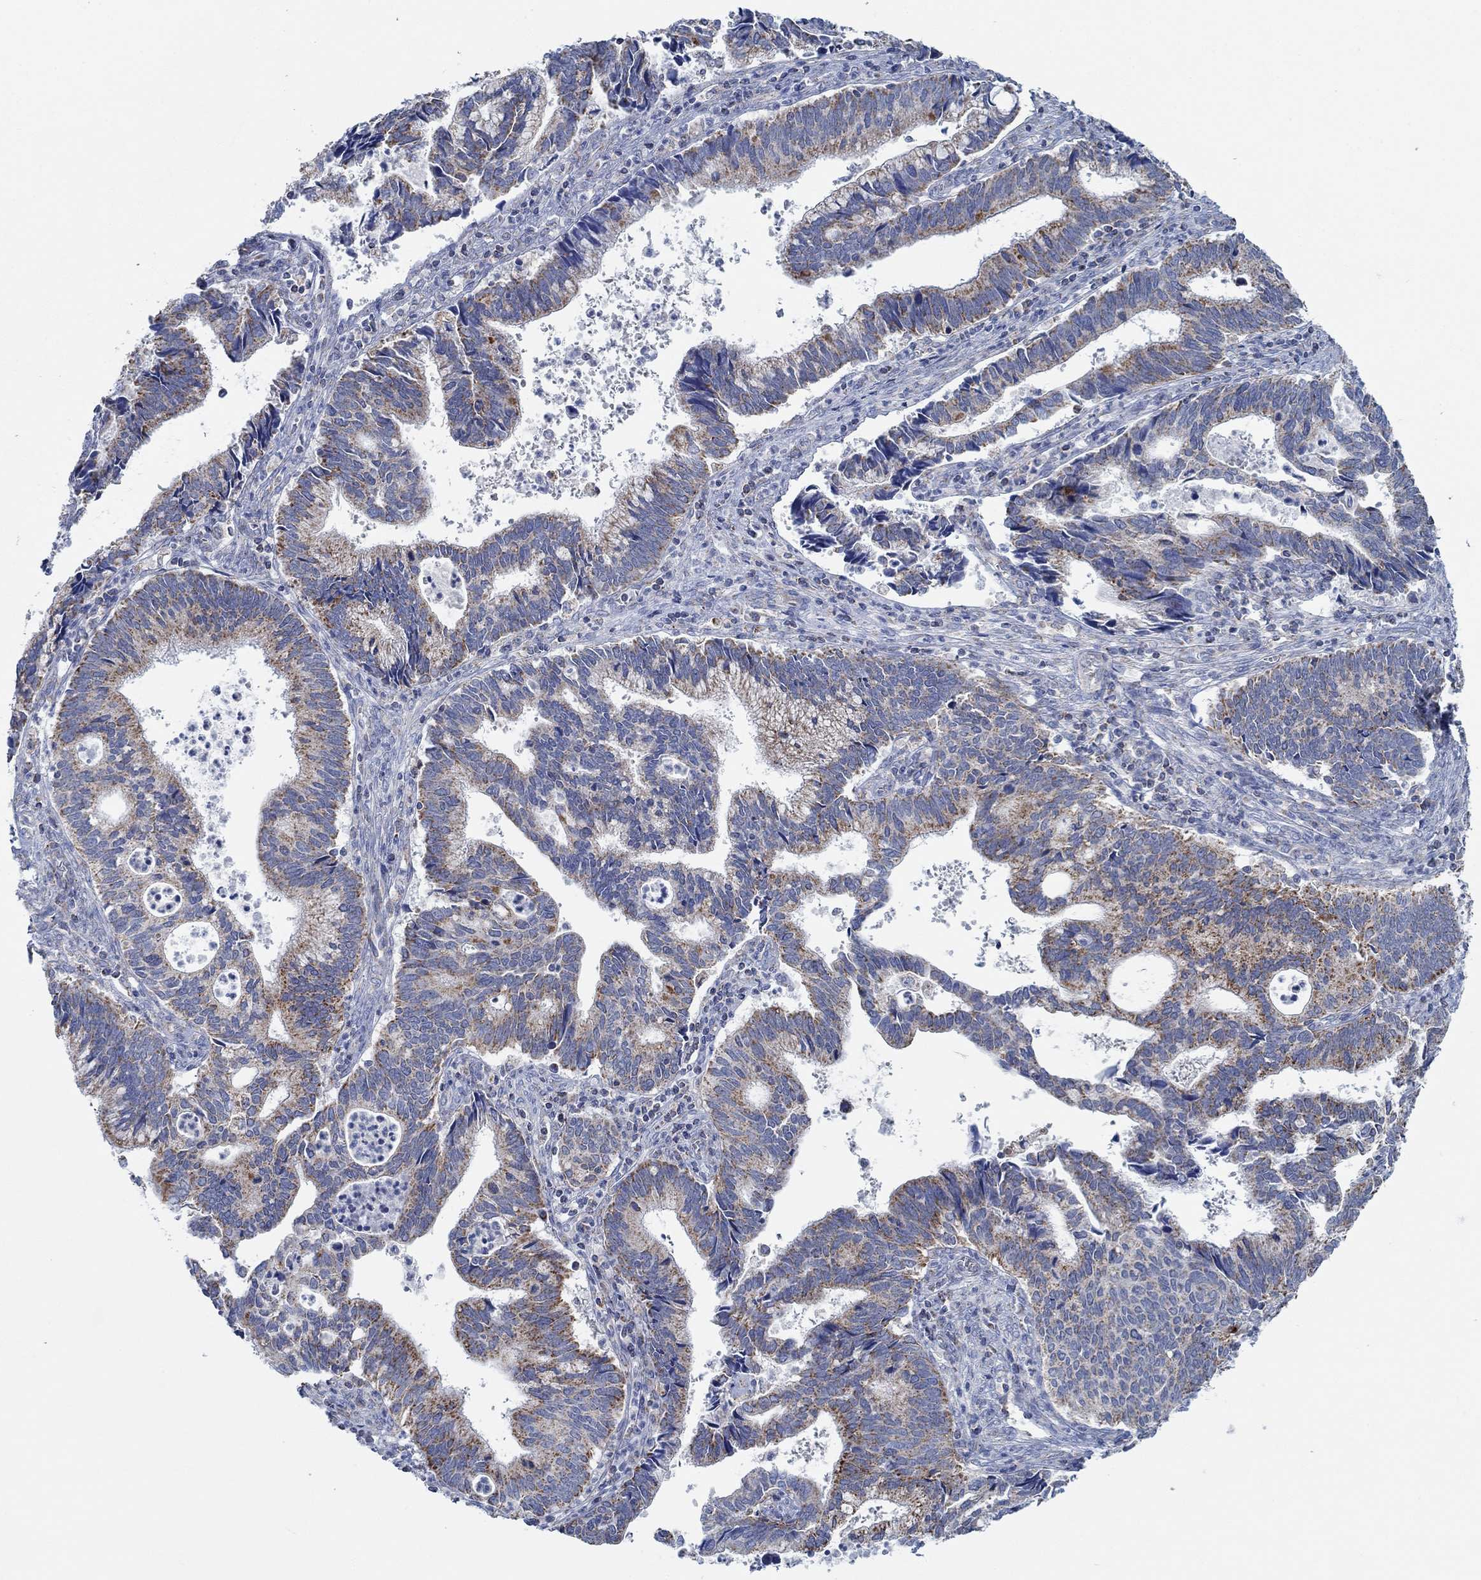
{"staining": {"intensity": "strong", "quantity": "<25%", "location": "cytoplasmic/membranous"}, "tissue": "cervical cancer", "cell_type": "Tumor cells", "image_type": "cancer", "snomed": [{"axis": "morphology", "description": "Adenocarcinoma, NOS"}, {"axis": "topography", "description": "Cervix"}], "caption": "Human cervical cancer (adenocarcinoma) stained with a brown dye exhibits strong cytoplasmic/membranous positive positivity in about <25% of tumor cells.", "gene": "GLOD5", "patient": {"sex": "female", "age": 42}}